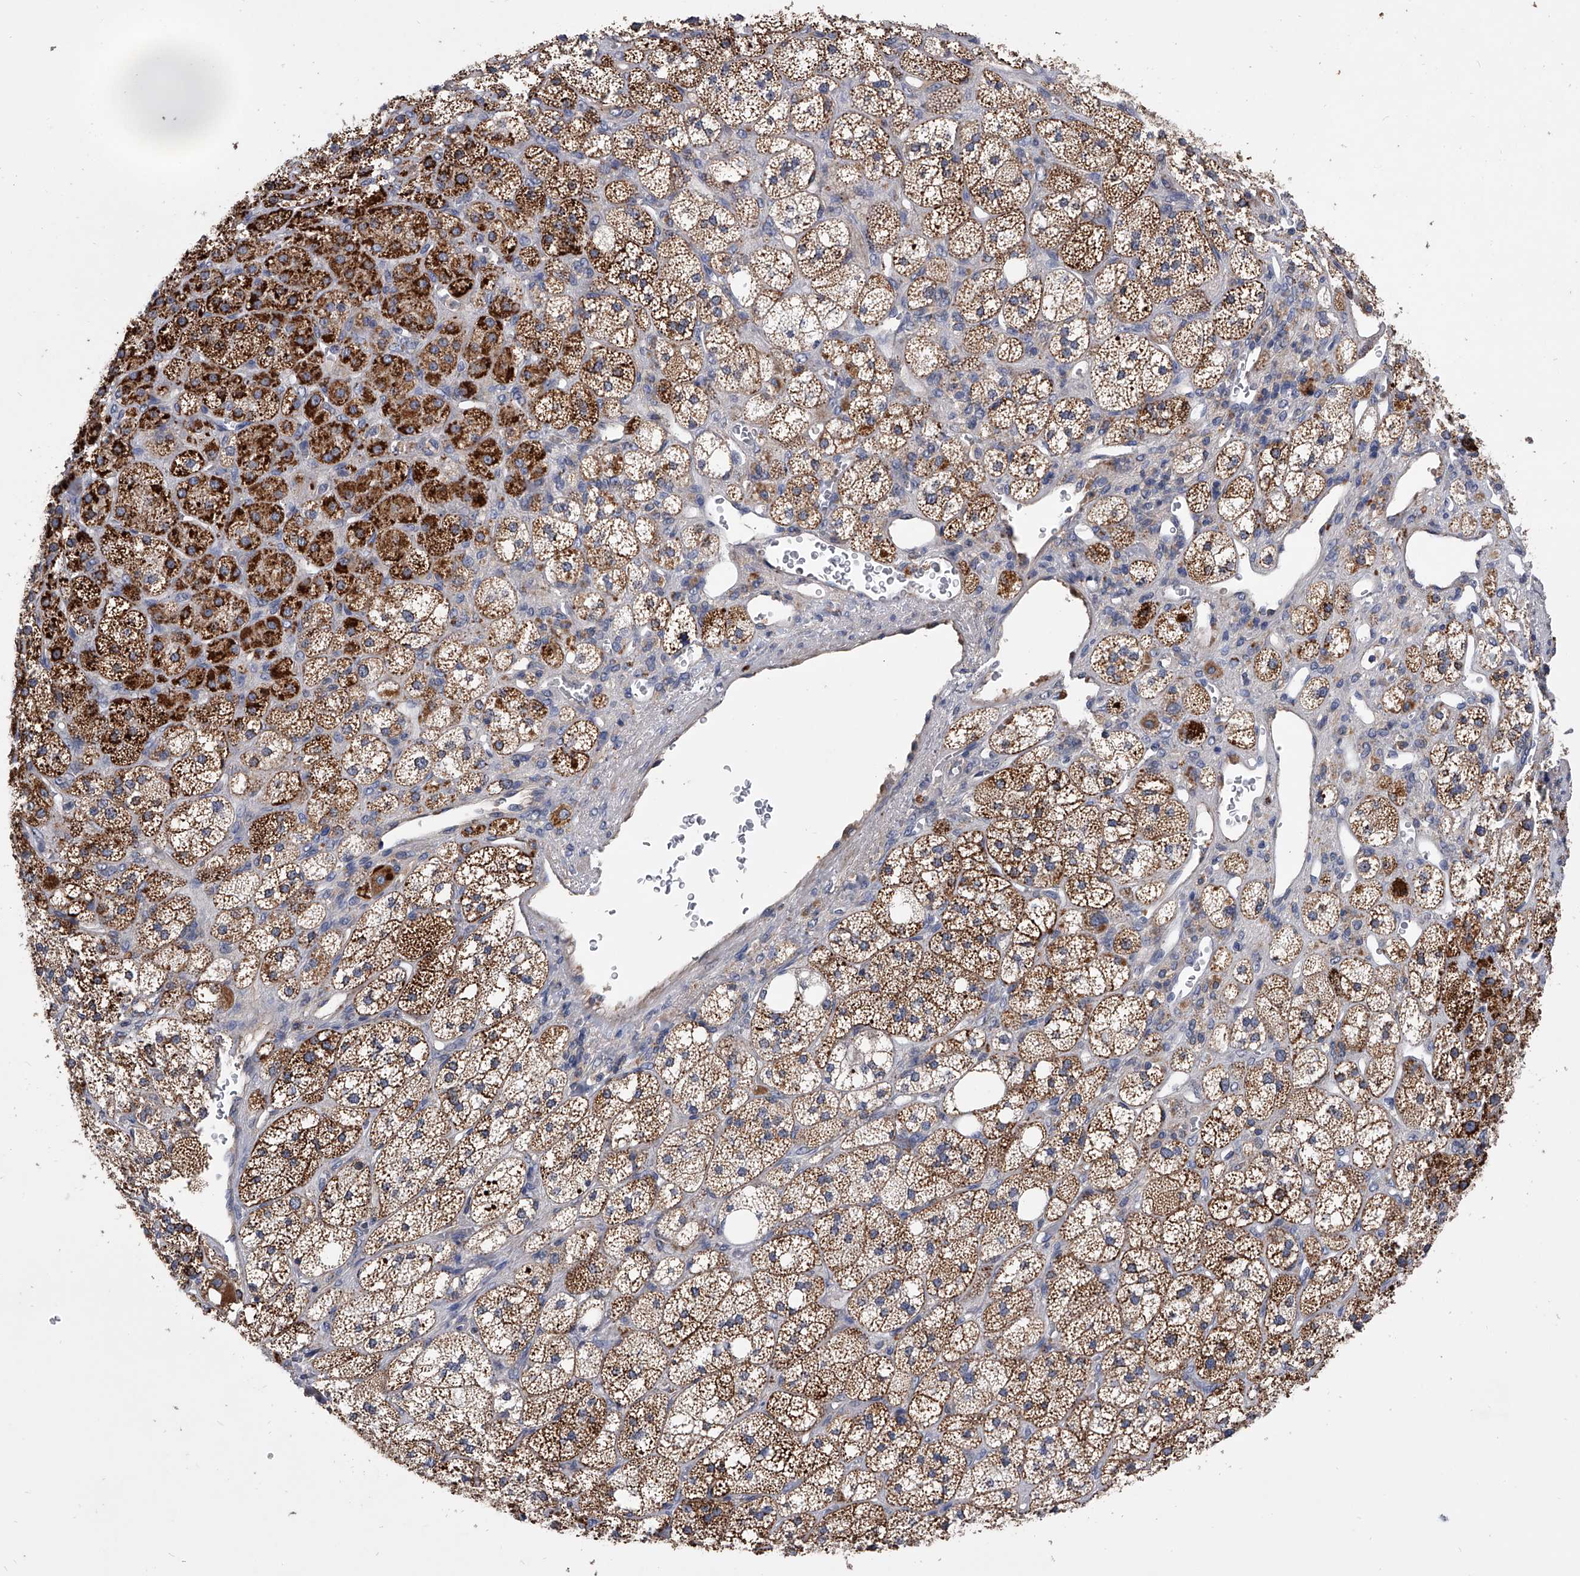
{"staining": {"intensity": "strong", "quantity": "25%-75%", "location": "cytoplasmic/membranous"}, "tissue": "adrenal gland", "cell_type": "Glandular cells", "image_type": "normal", "snomed": [{"axis": "morphology", "description": "Normal tissue, NOS"}, {"axis": "topography", "description": "Adrenal gland"}], "caption": "Strong cytoplasmic/membranous staining is present in approximately 25%-75% of glandular cells in normal adrenal gland.", "gene": "NRP1", "patient": {"sex": "male", "age": 61}}